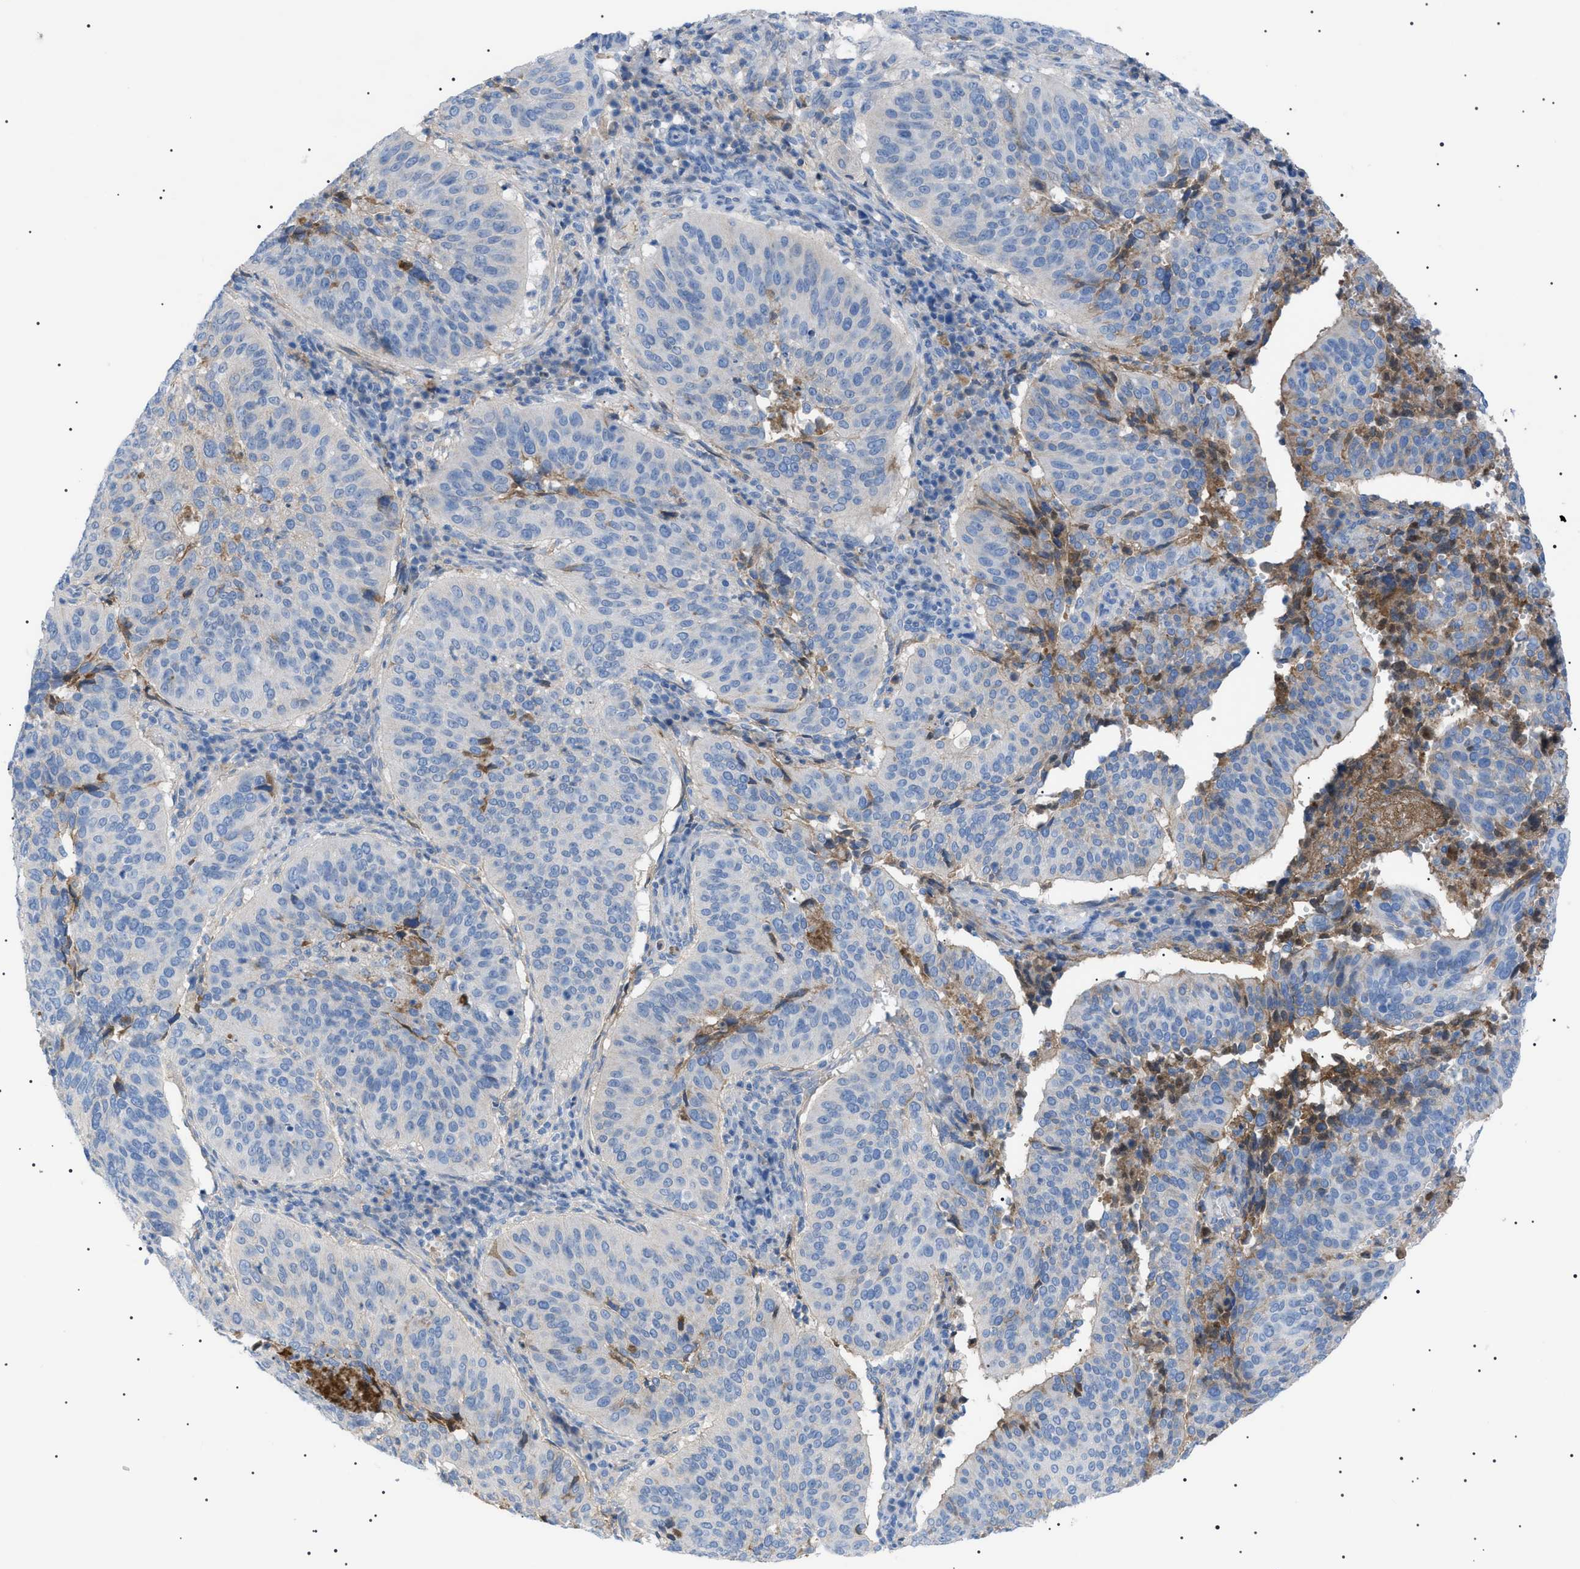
{"staining": {"intensity": "negative", "quantity": "none", "location": "none"}, "tissue": "cervical cancer", "cell_type": "Tumor cells", "image_type": "cancer", "snomed": [{"axis": "morphology", "description": "Normal tissue, NOS"}, {"axis": "morphology", "description": "Squamous cell carcinoma, NOS"}, {"axis": "topography", "description": "Cervix"}], "caption": "DAB immunohistochemical staining of human cervical cancer (squamous cell carcinoma) demonstrates no significant expression in tumor cells.", "gene": "LPA", "patient": {"sex": "female", "age": 39}}